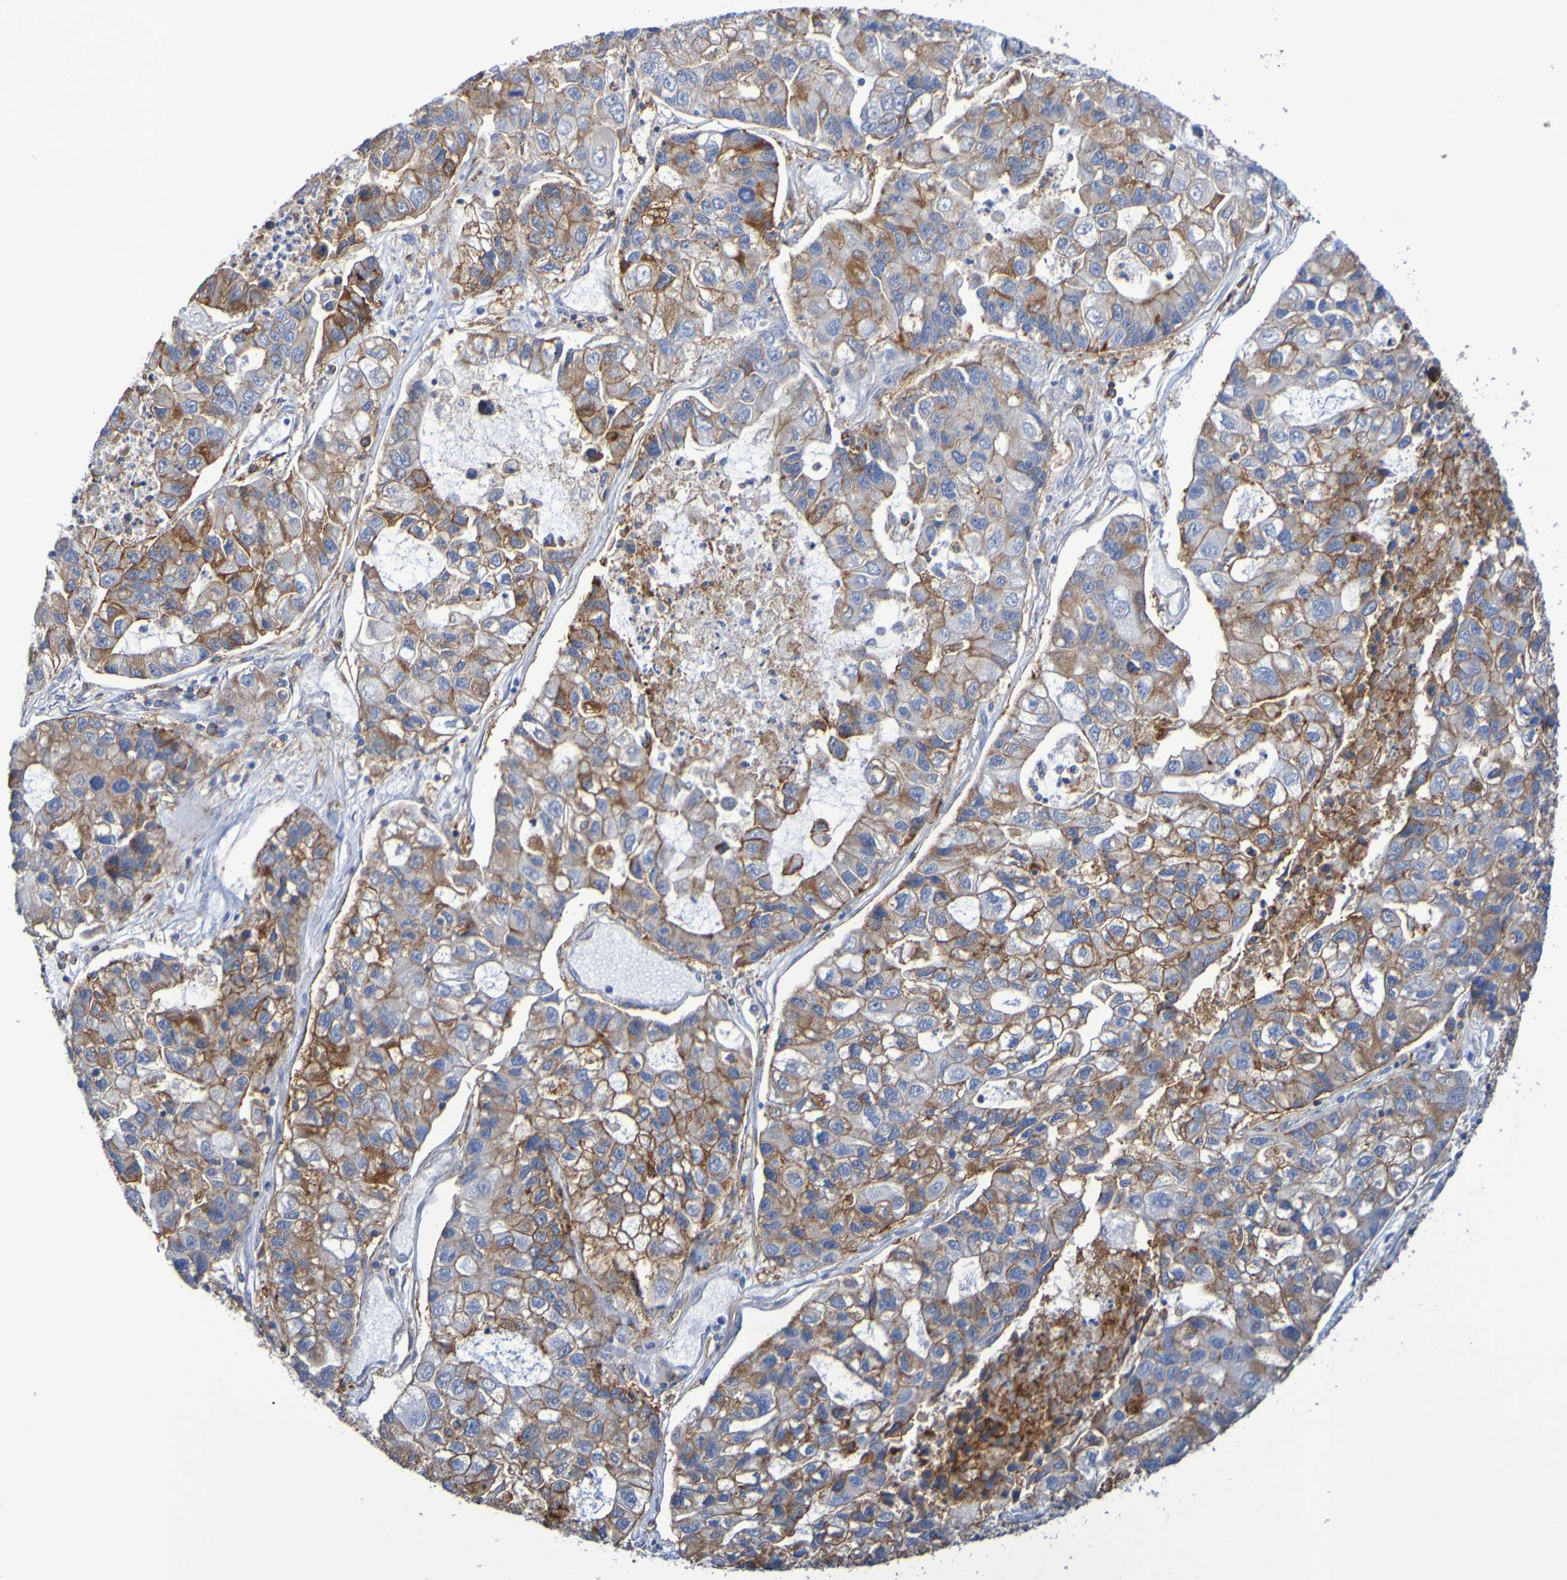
{"staining": {"intensity": "moderate", "quantity": ">75%", "location": "cytoplasmic/membranous"}, "tissue": "lung cancer", "cell_type": "Tumor cells", "image_type": "cancer", "snomed": [{"axis": "morphology", "description": "Adenocarcinoma, NOS"}, {"axis": "topography", "description": "Lung"}], "caption": "High-magnification brightfield microscopy of lung adenocarcinoma stained with DAB (brown) and counterstained with hematoxylin (blue). tumor cells exhibit moderate cytoplasmic/membranous staining is appreciated in about>75% of cells.", "gene": "SLC3A2", "patient": {"sex": "female", "age": 51}}